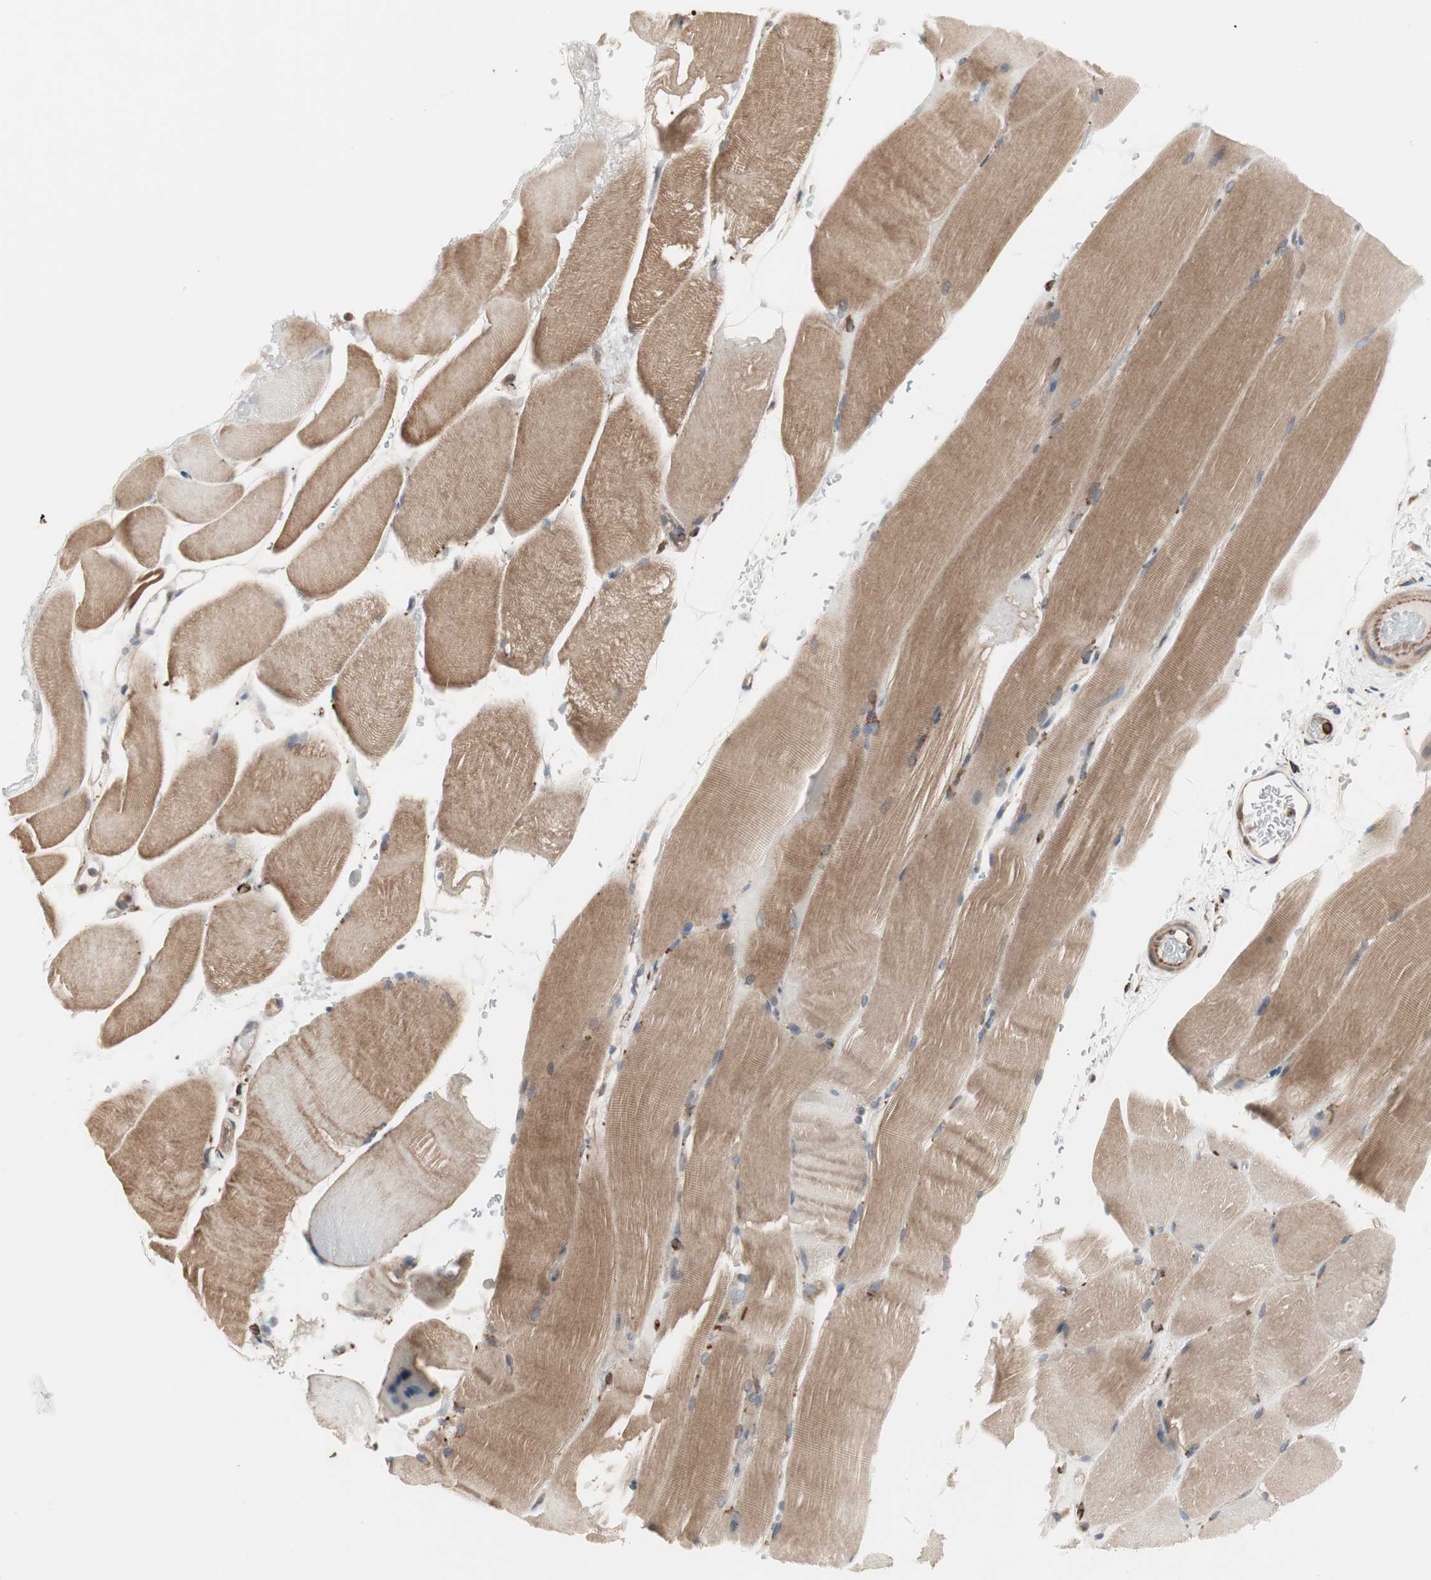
{"staining": {"intensity": "moderate", "quantity": "25%-75%", "location": "cytoplasmic/membranous"}, "tissue": "skeletal muscle", "cell_type": "Myocytes", "image_type": "normal", "snomed": [{"axis": "morphology", "description": "Normal tissue, NOS"}, {"axis": "topography", "description": "Skeletal muscle"}], "caption": "A brown stain labels moderate cytoplasmic/membranous positivity of a protein in myocytes of unremarkable human skeletal muscle.", "gene": "H6PD", "patient": {"sex": "female", "age": 37}}